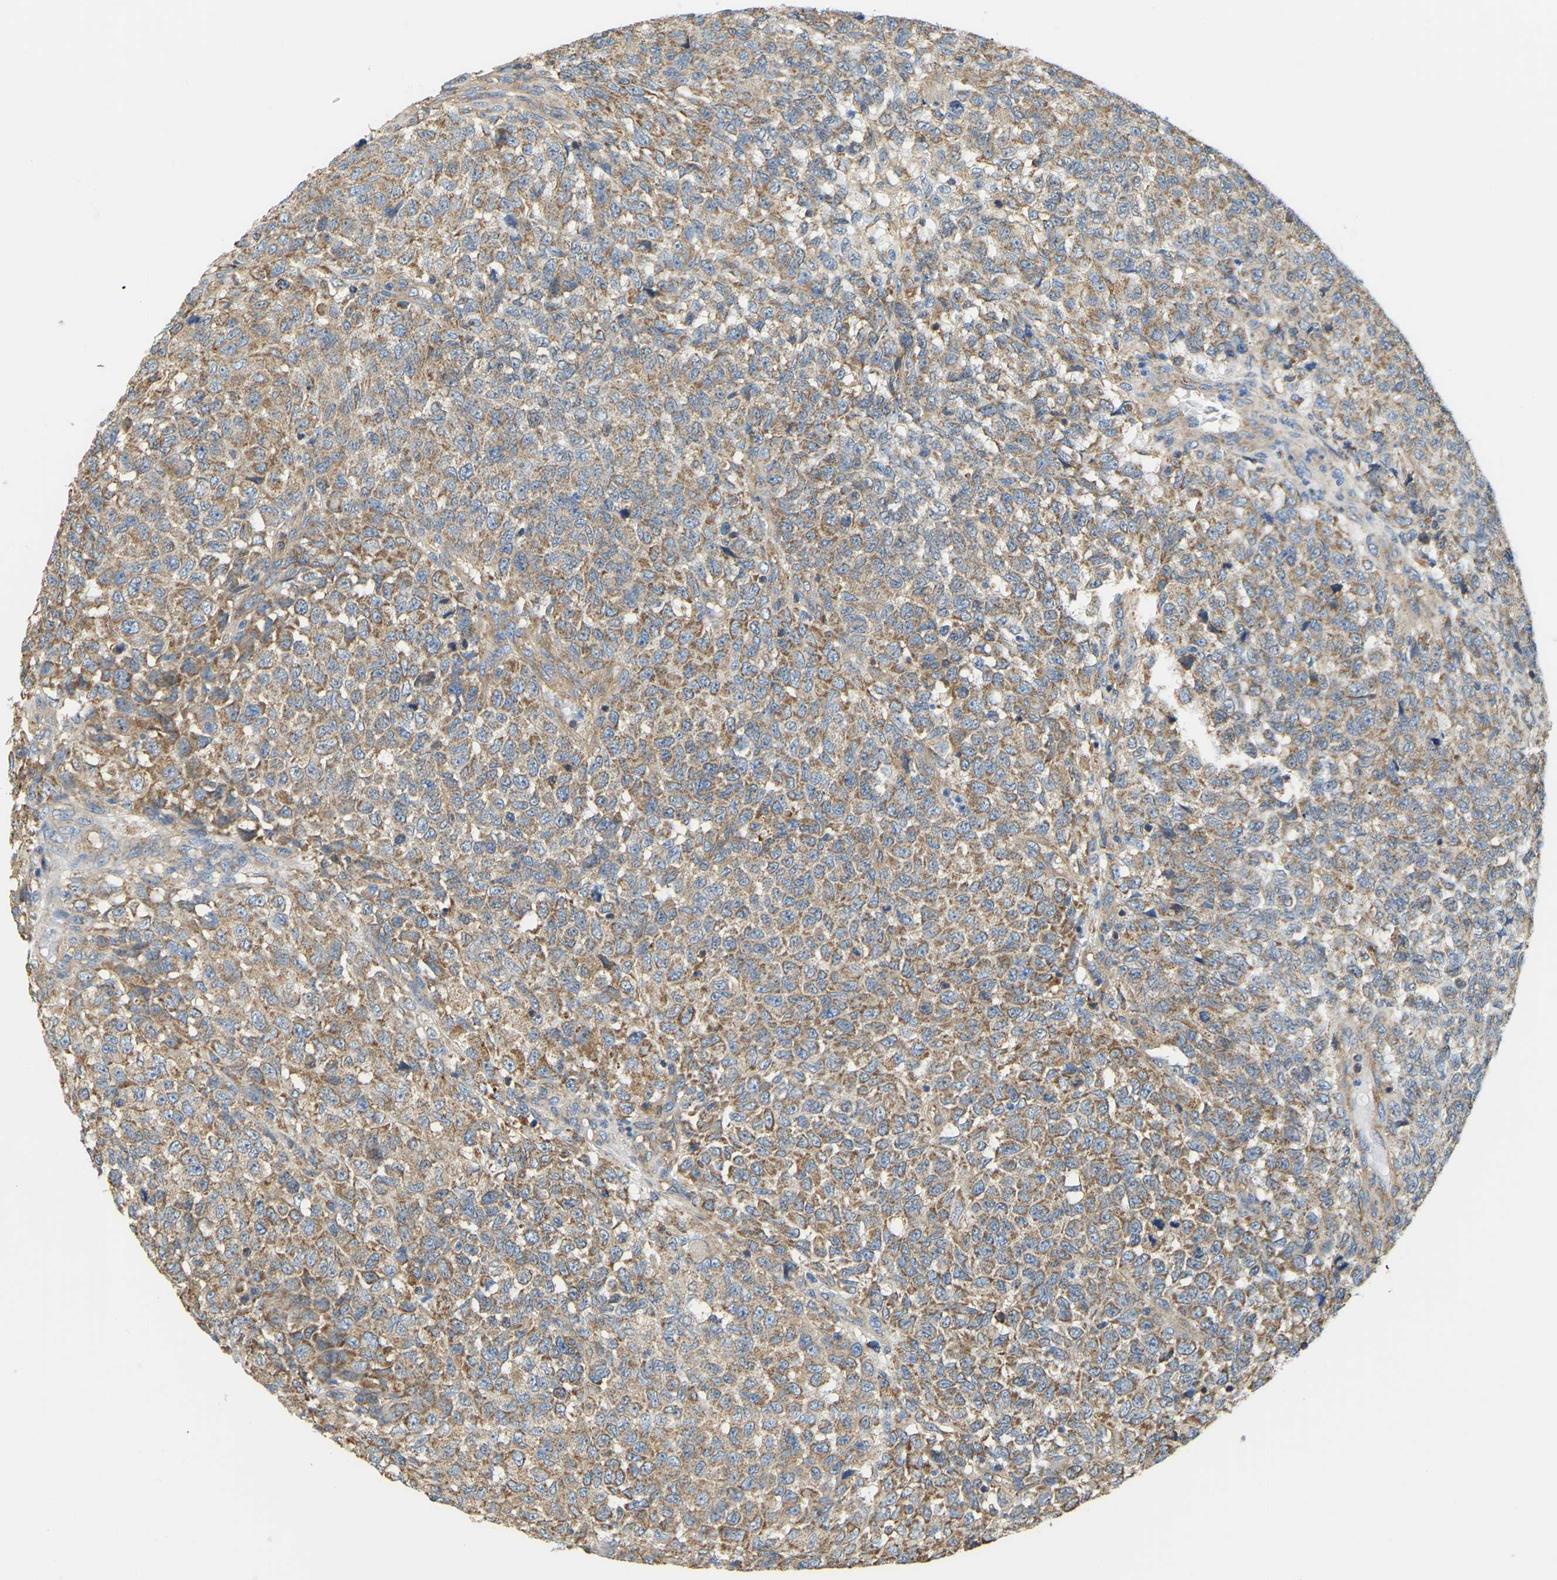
{"staining": {"intensity": "moderate", "quantity": ">75%", "location": "cytoplasmic/membranous"}, "tissue": "testis cancer", "cell_type": "Tumor cells", "image_type": "cancer", "snomed": [{"axis": "morphology", "description": "Seminoma, NOS"}, {"axis": "topography", "description": "Testis"}], "caption": "Tumor cells reveal moderate cytoplasmic/membranous staining in approximately >75% of cells in testis seminoma.", "gene": "AHNAK", "patient": {"sex": "male", "age": 59}}